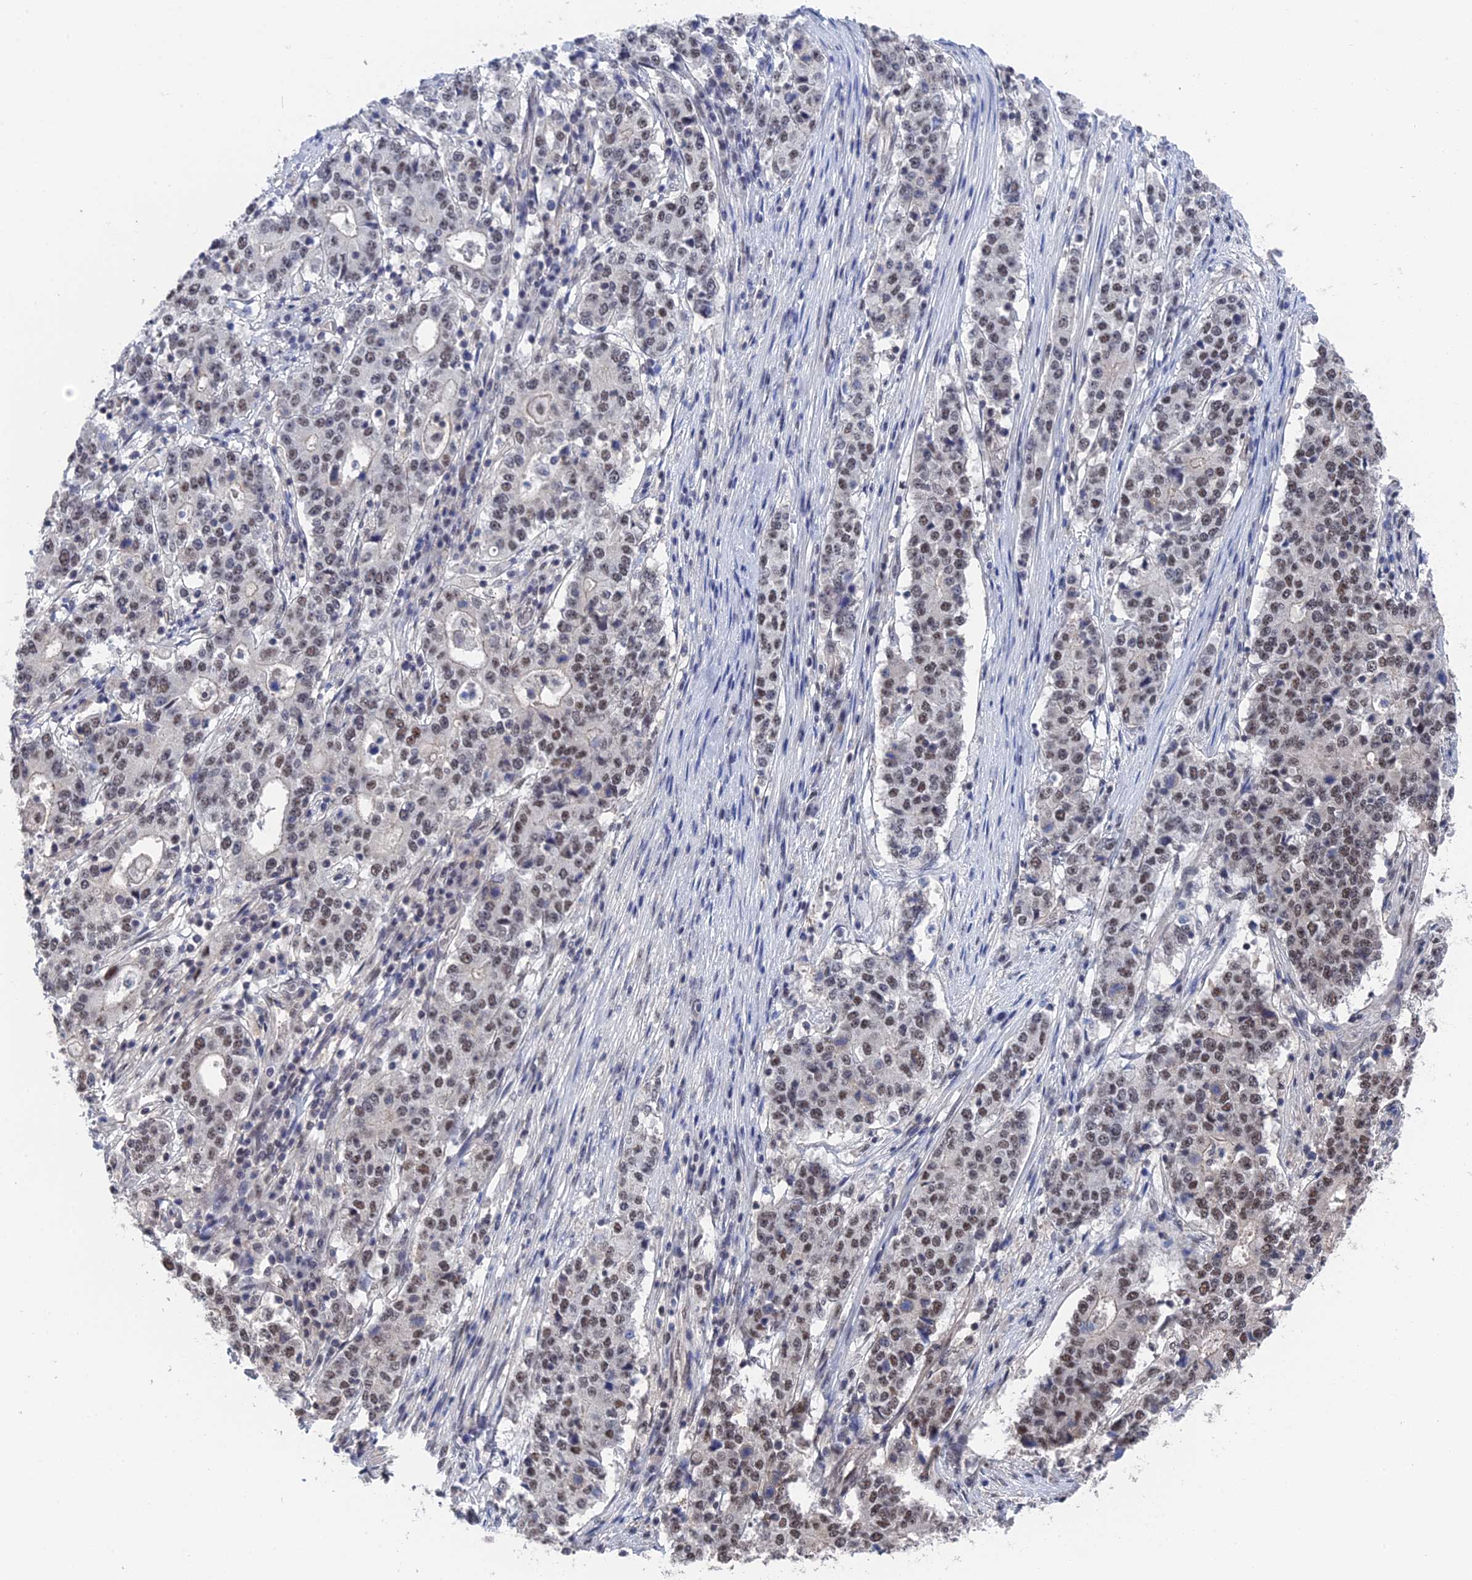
{"staining": {"intensity": "moderate", "quantity": ">75%", "location": "nuclear"}, "tissue": "stomach cancer", "cell_type": "Tumor cells", "image_type": "cancer", "snomed": [{"axis": "morphology", "description": "Adenocarcinoma, NOS"}, {"axis": "topography", "description": "Stomach"}], "caption": "A brown stain labels moderate nuclear staining of a protein in human stomach cancer (adenocarcinoma) tumor cells. (Stains: DAB (3,3'-diaminobenzidine) in brown, nuclei in blue, Microscopy: brightfield microscopy at high magnification).", "gene": "TSSC4", "patient": {"sex": "male", "age": 59}}